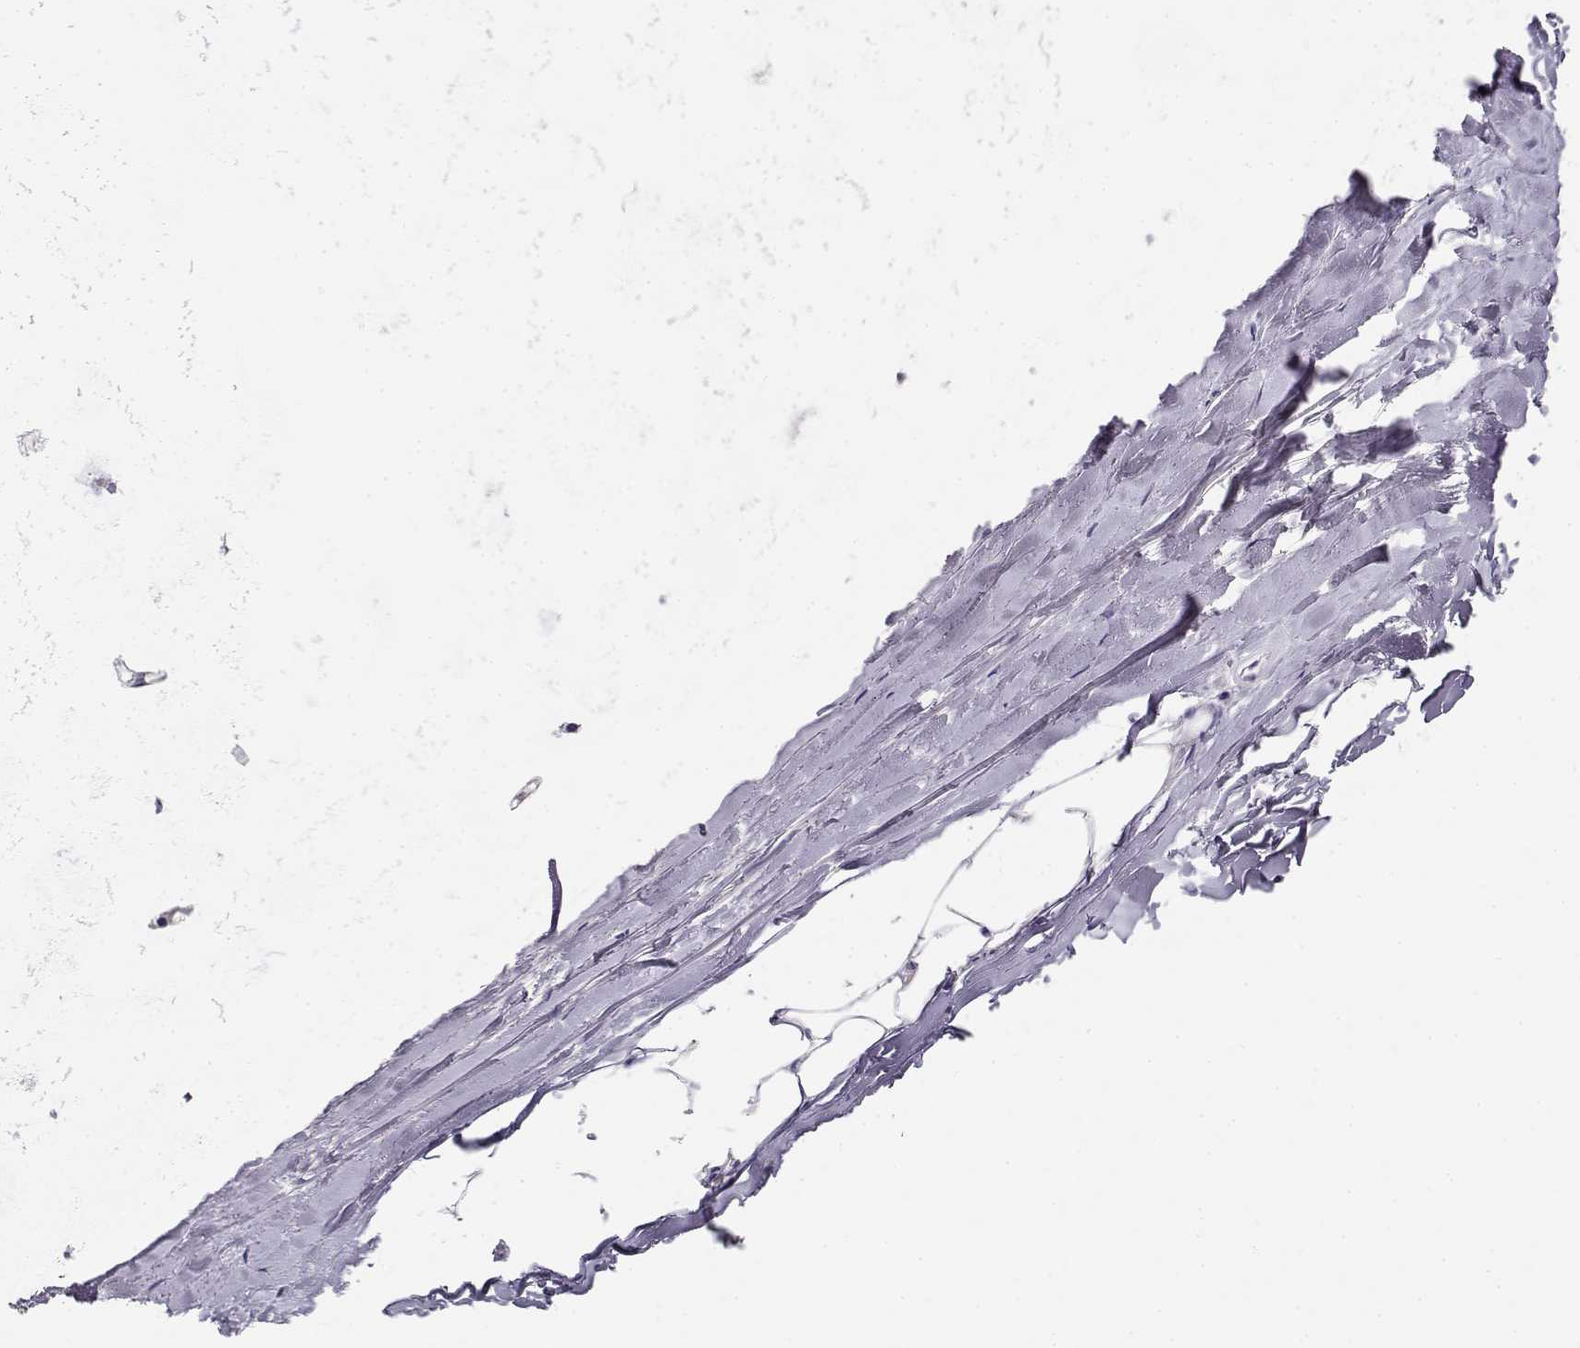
{"staining": {"intensity": "negative", "quantity": "none", "location": "none"}, "tissue": "soft tissue", "cell_type": "Fibroblasts", "image_type": "normal", "snomed": [{"axis": "morphology", "description": "Normal tissue, NOS"}, {"axis": "topography", "description": "Lymph node"}, {"axis": "topography", "description": "Bronchus"}], "caption": "Immunohistochemistry image of benign soft tissue: soft tissue stained with DAB (3,3'-diaminobenzidine) shows no significant protein expression in fibroblasts.", "gene": "GPR174", "patient": {"sex": "female", "age": 70}}